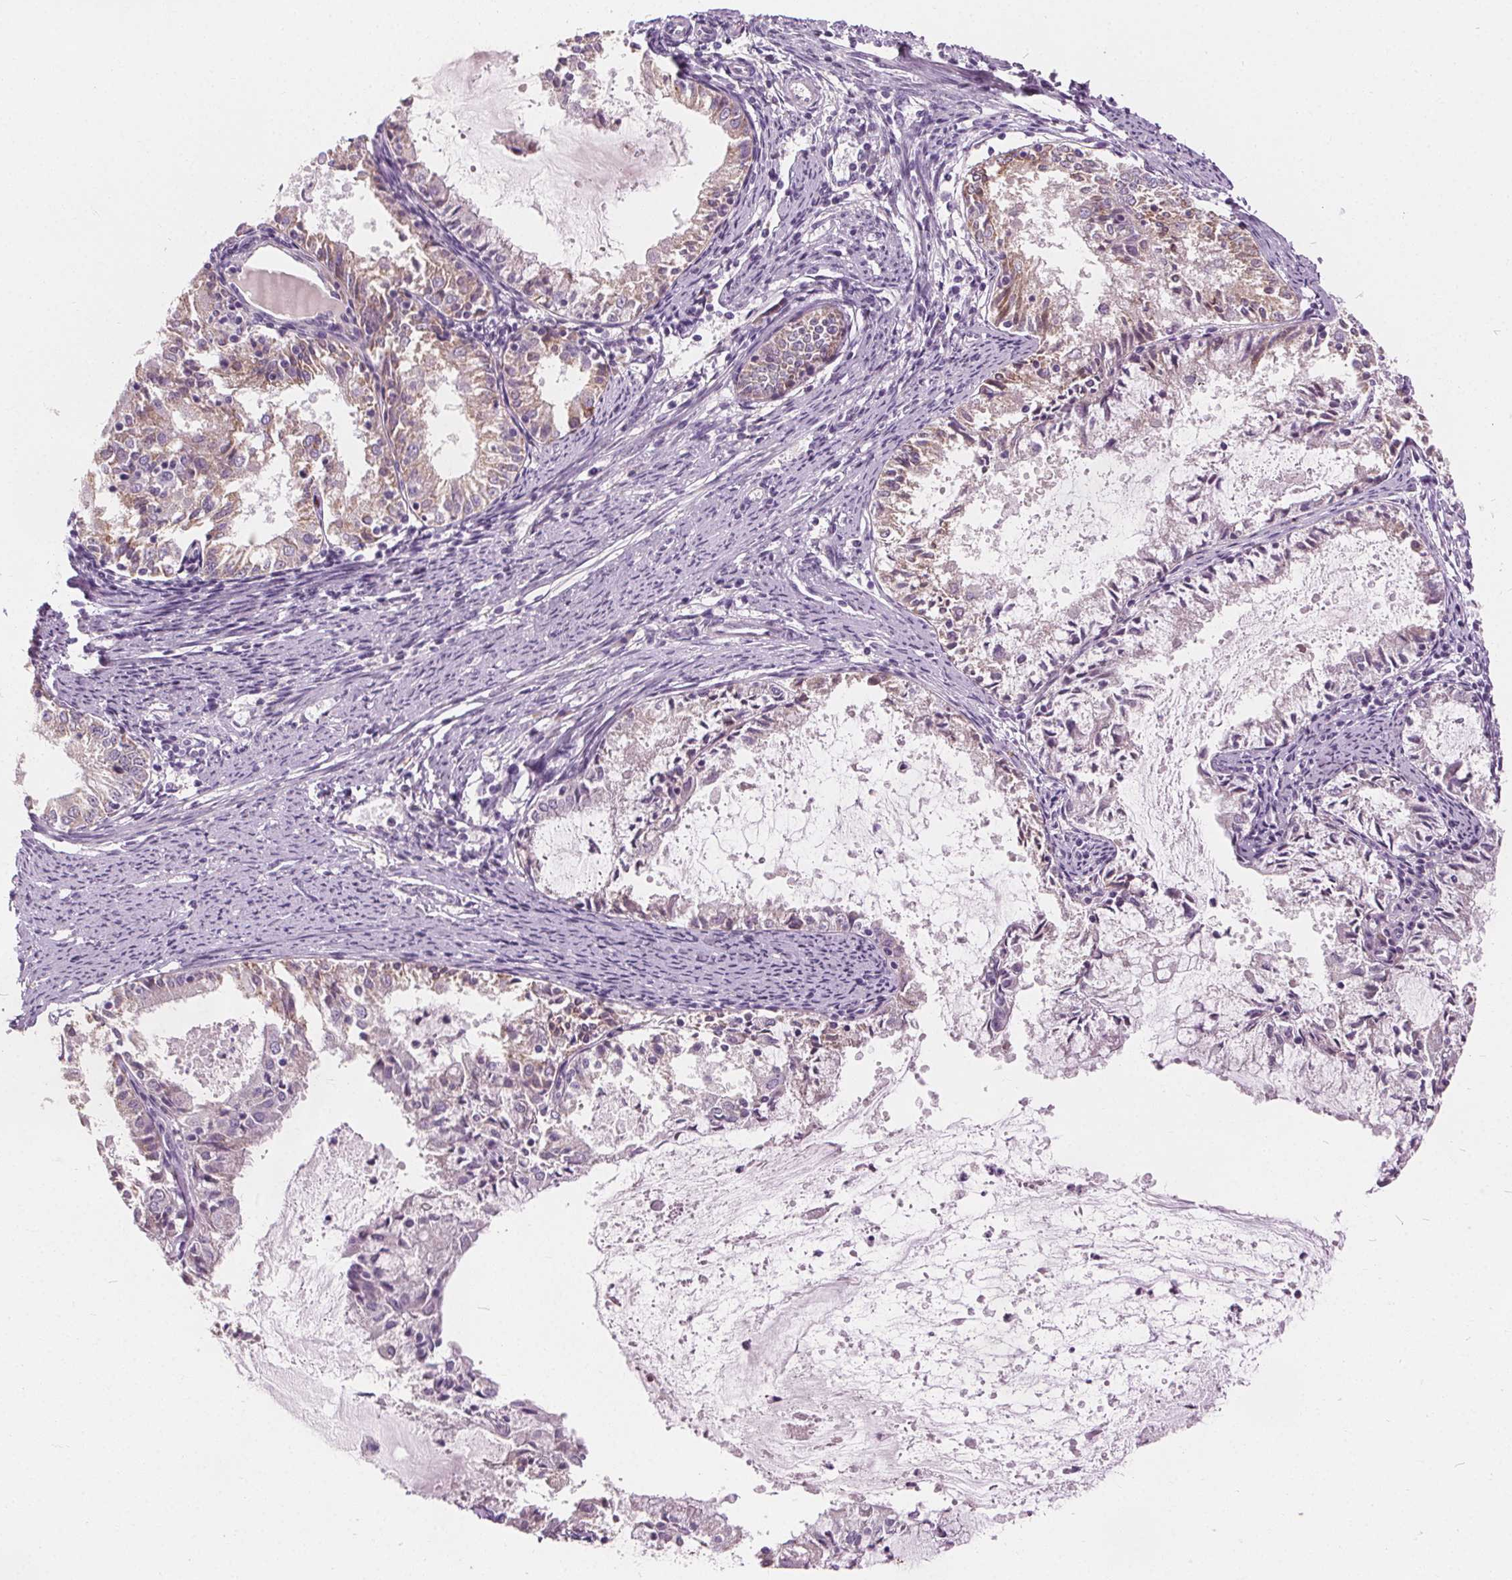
{"staining": {"intensity": "weak", "quantity": "<25%", "location": "cytoplasmic/membranous"}, "tissue": "endometrial cancer", "cell_type": "Tumor cells", "image_type": "cancer", "snomed": [{"axis": "morphology", "description": "Adenocarcinoma, NOS"}, {"axis": "topography", "description": "Endometrium"}], "caption": "This is an immunohistochemistry (IHC) image of human adenocarcinoma (endometrial). There is no expression in tumor cells.", "gene": "ACOX2", "patient": {"sex": "female", "age": 57}}